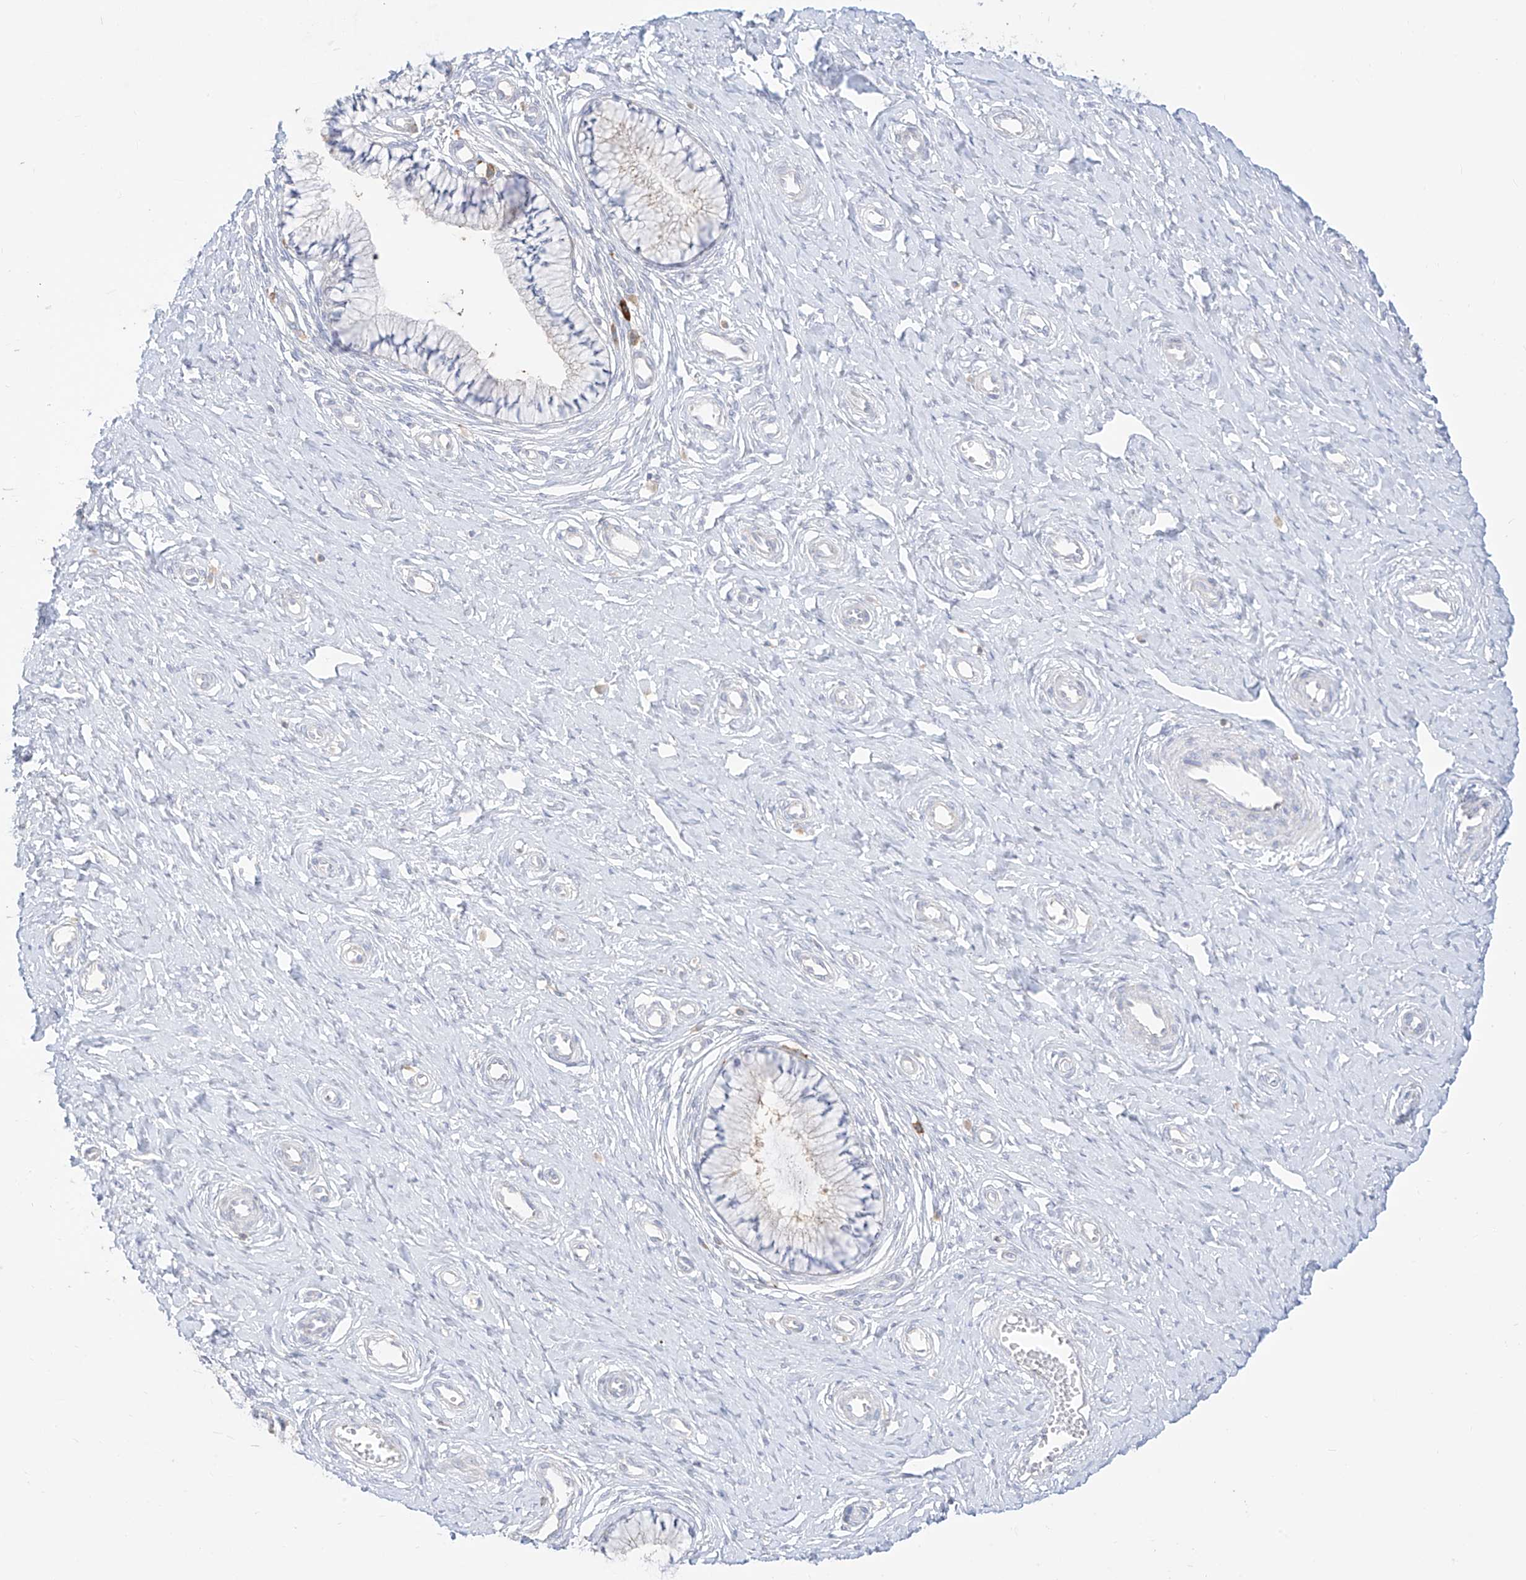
{"staining": {"intensity": "negative", "quantity": "none", "location": "none"}, "tissue": "cervix", "cell_type": "Glandular cells", "image_type": "normal", "snomed": [{"axis": "morphology", "description": "Normal tissue, NOS"}, {"axis": "topography", "description": "Cervix"}], "caption": "Normal cervix was stained to show a protein in brown. There is no significant staining in glandular cells.", "gene": "SYTL3", "patient": {"sex": "female", "age": 36}}